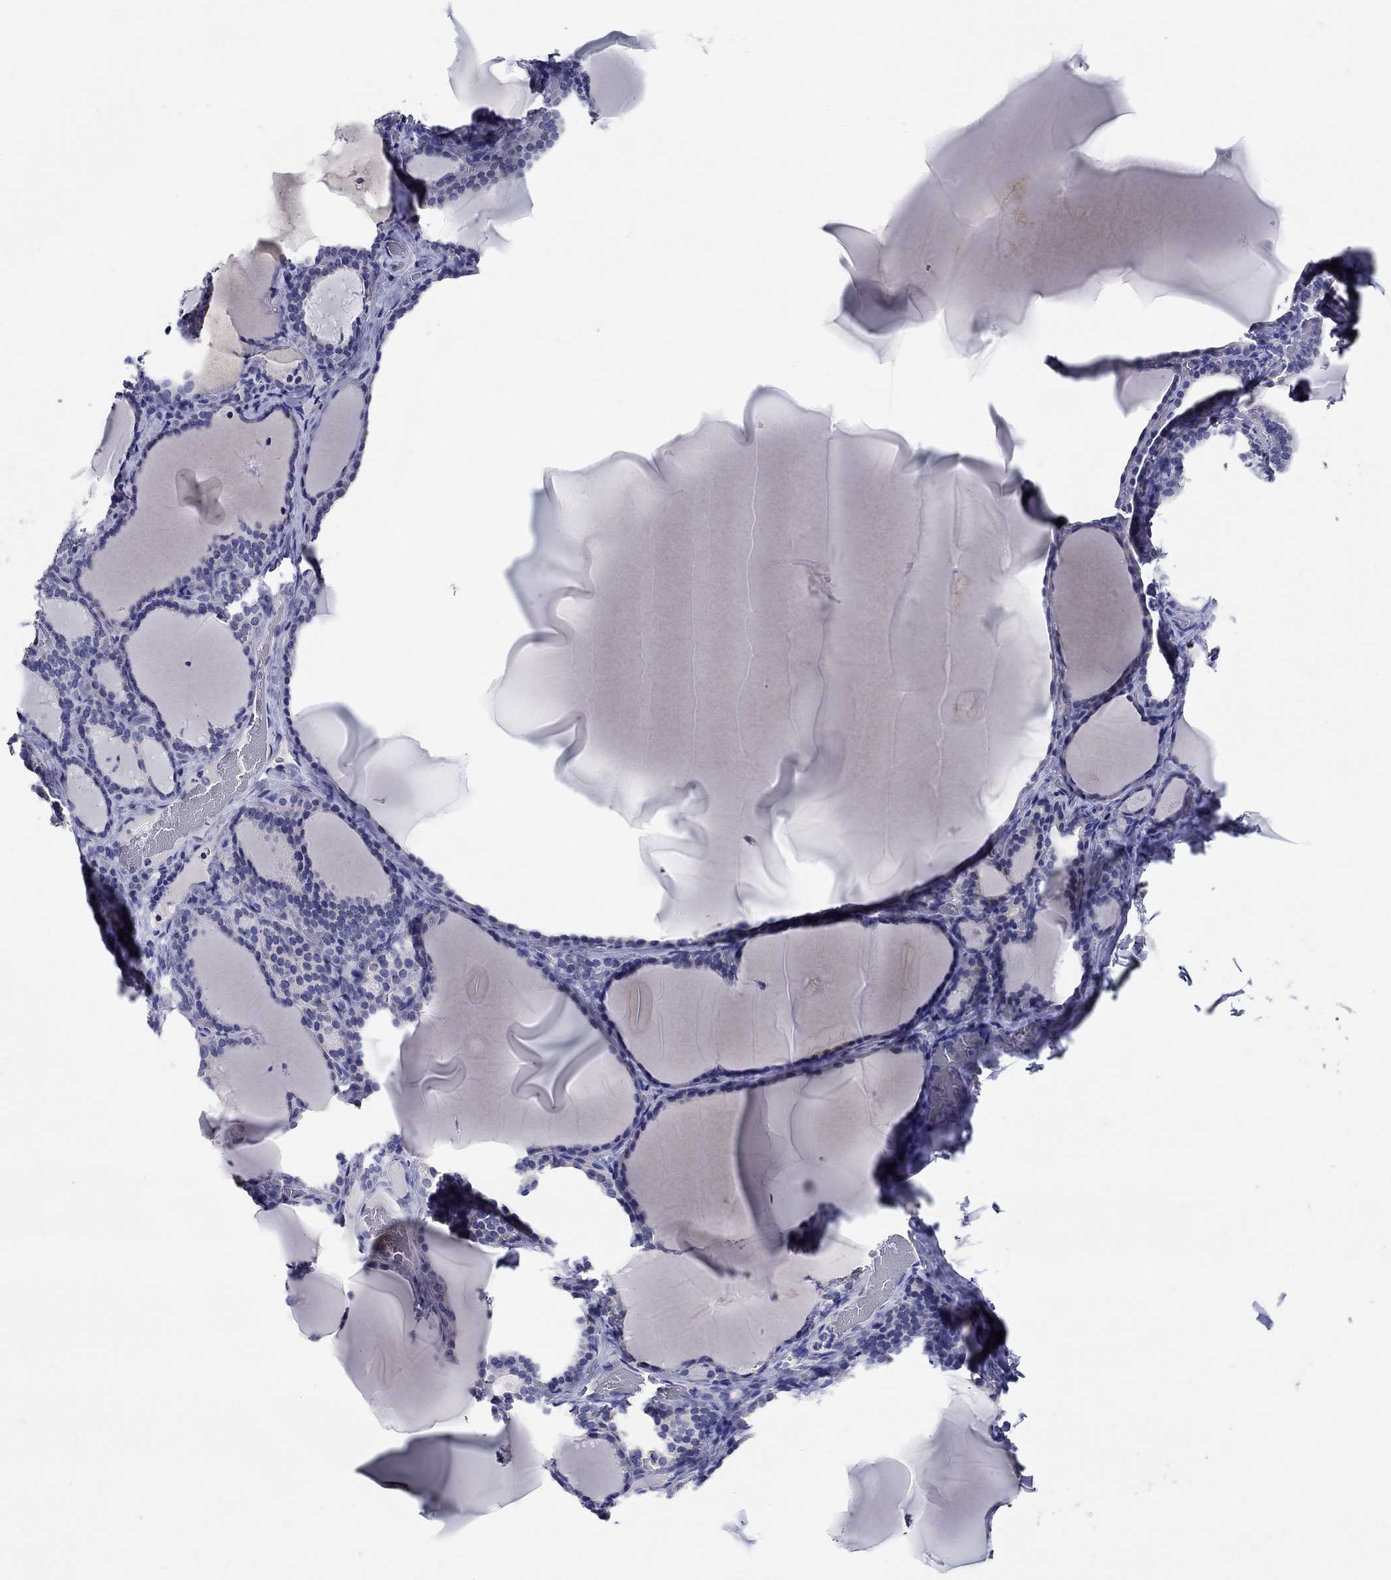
{"staining": {"intensity": "negative", "quantity": "none", "location": "none"}, "tissue": "thyroid gland", "cell_type": "Glandular cells", "image_type": "normal", "snomed": [{"axis": "morphology", "description": "Normal tissue, NOS"}, {"axis": "morphology", "description": "Hyperplasia, NOS"}, {"axis": "topography", "description": "Thyroid gland"}], "caption": "DAB immunohistochemical staining of normal thyroid gland displays no significant expression in glandular cells.", "gene": "SLC30A3", "patient": {"sex": "female", "age": 27}}